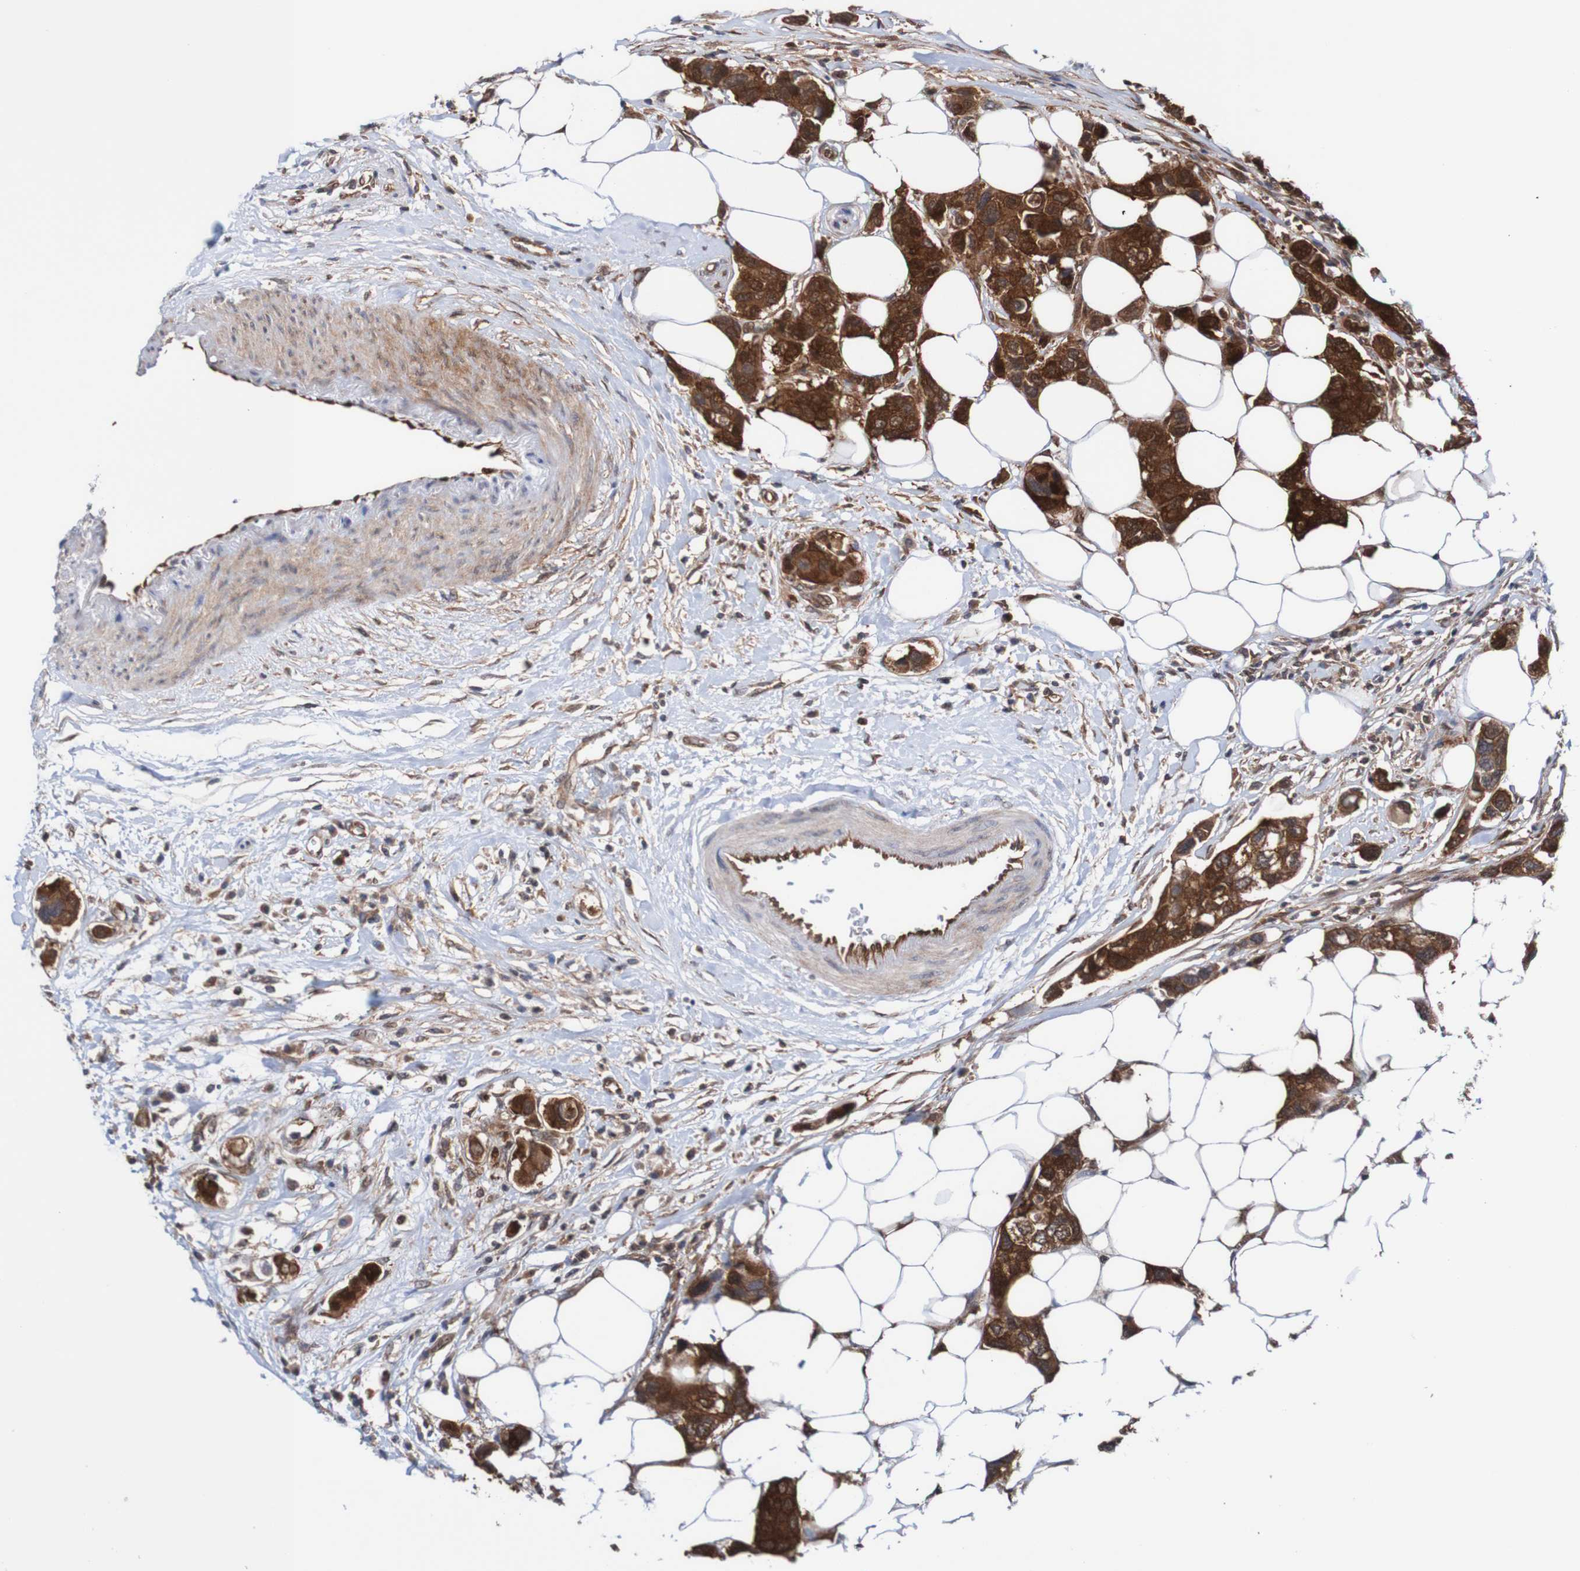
{"staining": {"intensity": "strong", "quantity": ">75%", "location": "cytoplasmic/membranous"}, "tissue": "breast cancer", "cell_type": "Tumor cells", "image_type": "cancer", "snomed": [{"axis": "morphology", "description": "Normal tissue, NOS"}, {"axis": "morphology", "description": "Duct carcinoma"}, {"axis": "topography", "description": "Breast"}], "caption": "High-power microscopy captured an IHC micrograph of breast invasive ductal carcinoma, revealing strong cytoplasmic/membranous staining in about >75% of tumor cells.", "gene": "RIGI", "patient": {"sex": "female", "age": 50}}